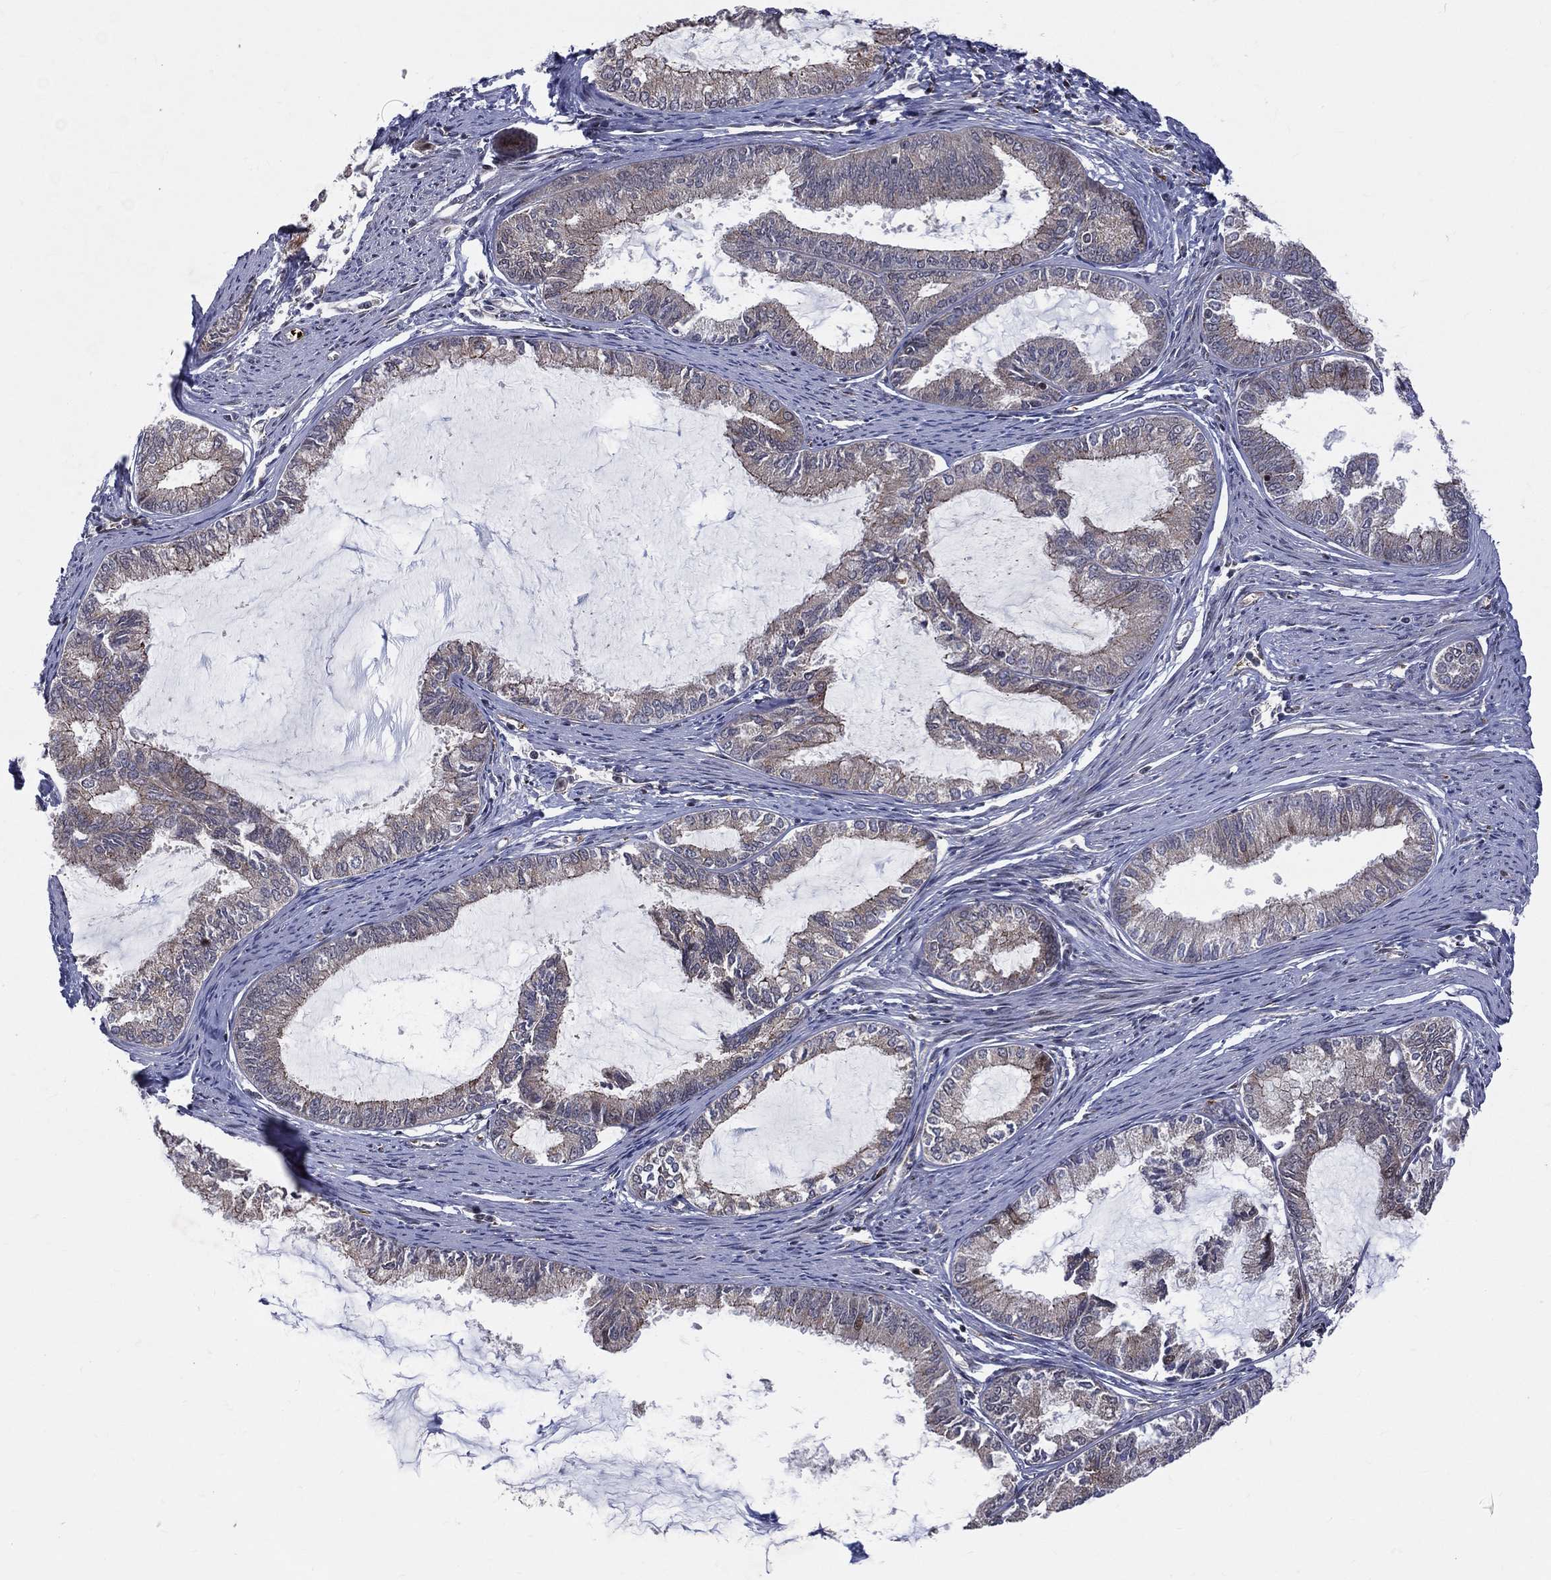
{"staining": {"intensity": "strong", "quantity": "<25%", "location": "cytoplasmic/membranous"}, "tissue": "endometrial cancer", "cell_type": "Tumor cells", "image_type": "cancer", "snomed": [{"axis": "morphology", "description": "Adenocarcinoma, NOS"}, {"axis": "topography", "description": "Endometrium"}], "caption": "Strong cytoplasmic/membranous staining for a protein is seen in about <25% of tumor cells of endometrial cancer using immunohistochemistry (IHC).", "gene": "VHL", "patient": {"sex": "female", "age": 86}}